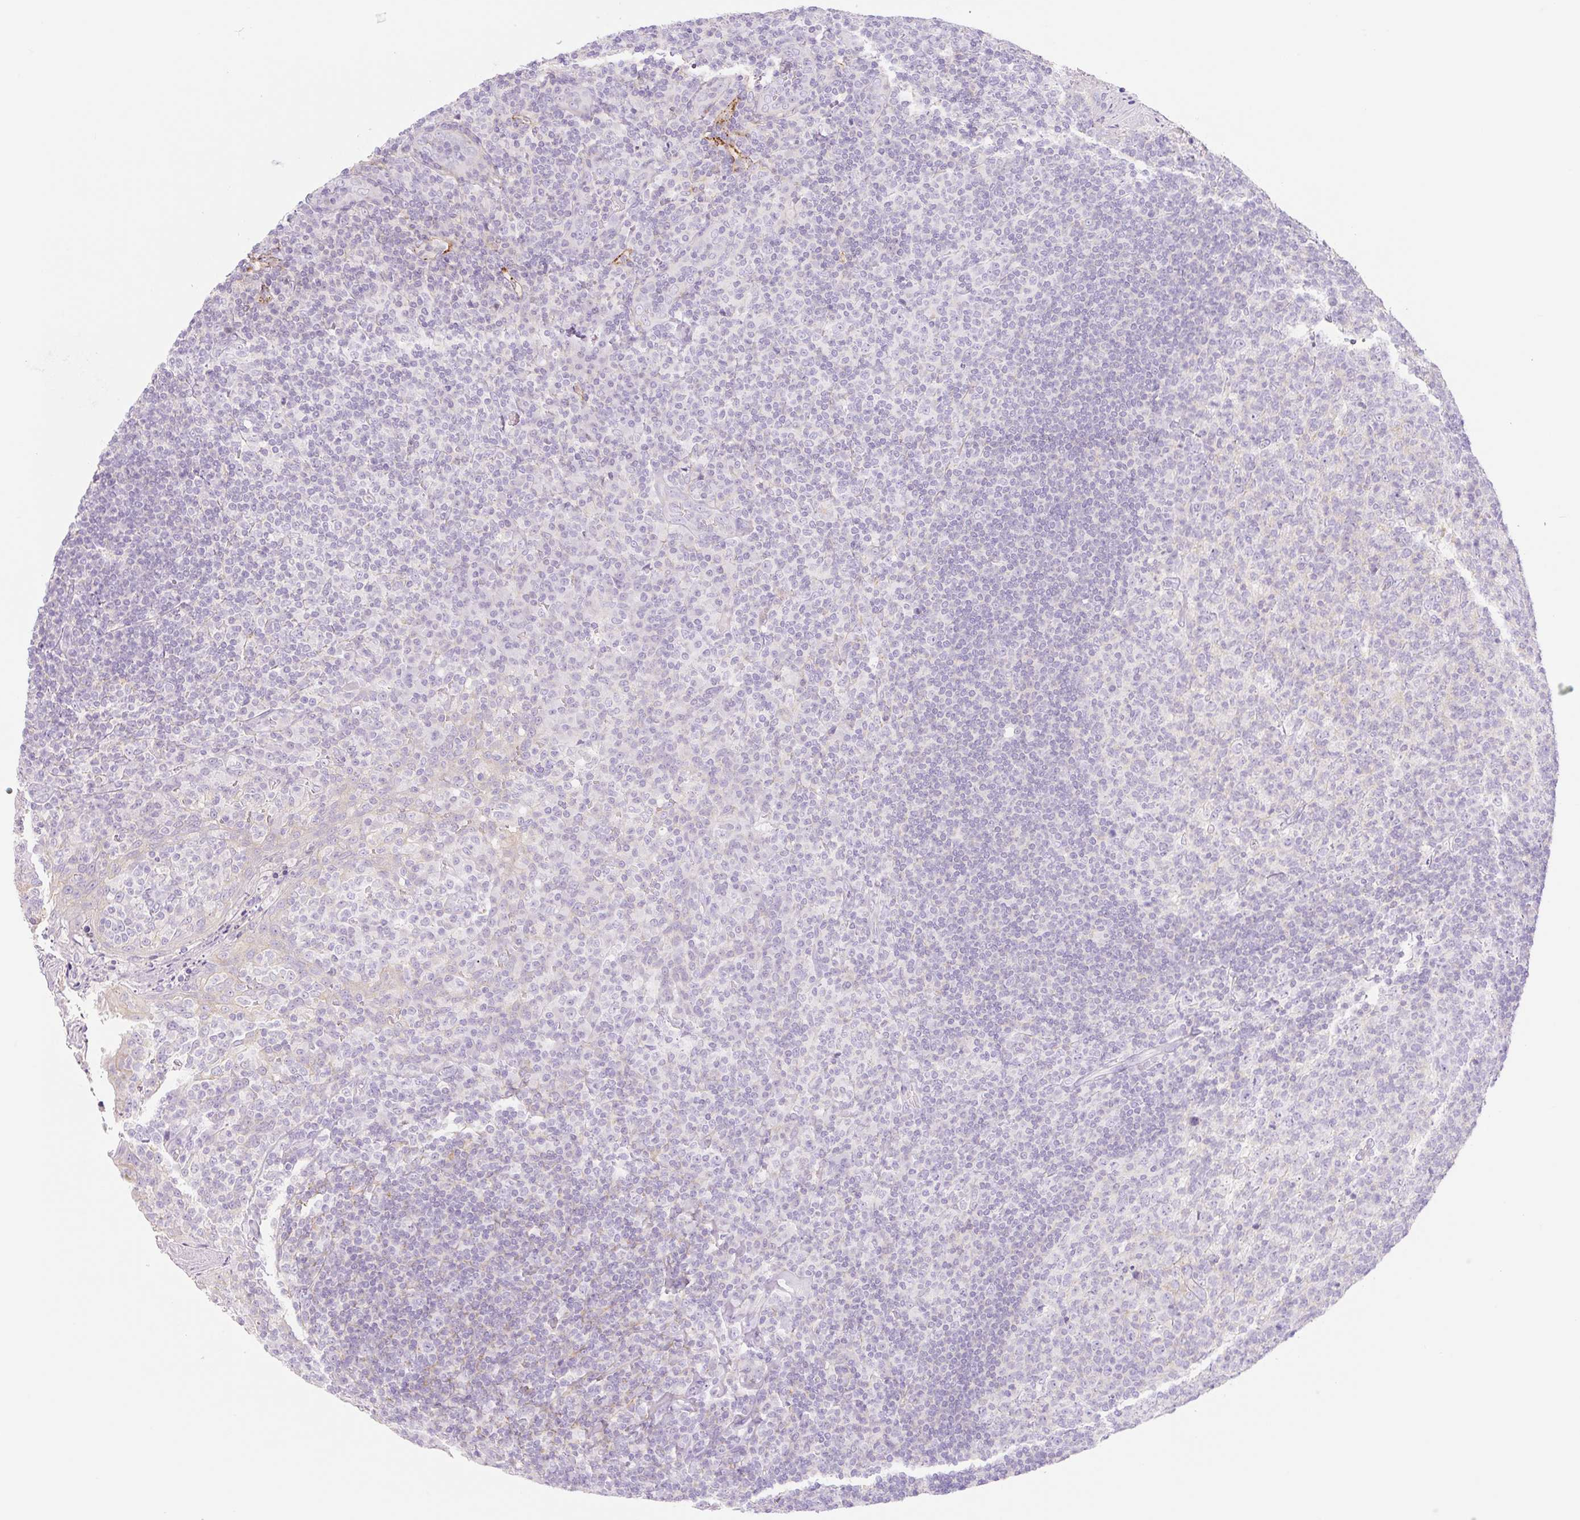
{"staining": {"intensity": "negative", "quantity": "none", "location": "none"}, "tissue": "tonsil", "cell_type": "Germinal center cells", "image_type": "normal", "snomed": [{"axis": "morphology", "description": "Normal tissue, NOS"}, {"axis": "topography", "description": "Tonsil"}], "caption": "The image shows no significant positivity in germinal center cells of tonsil.", "gene": "LYVE1", "patient": {"sex": "female", "age": 10}}